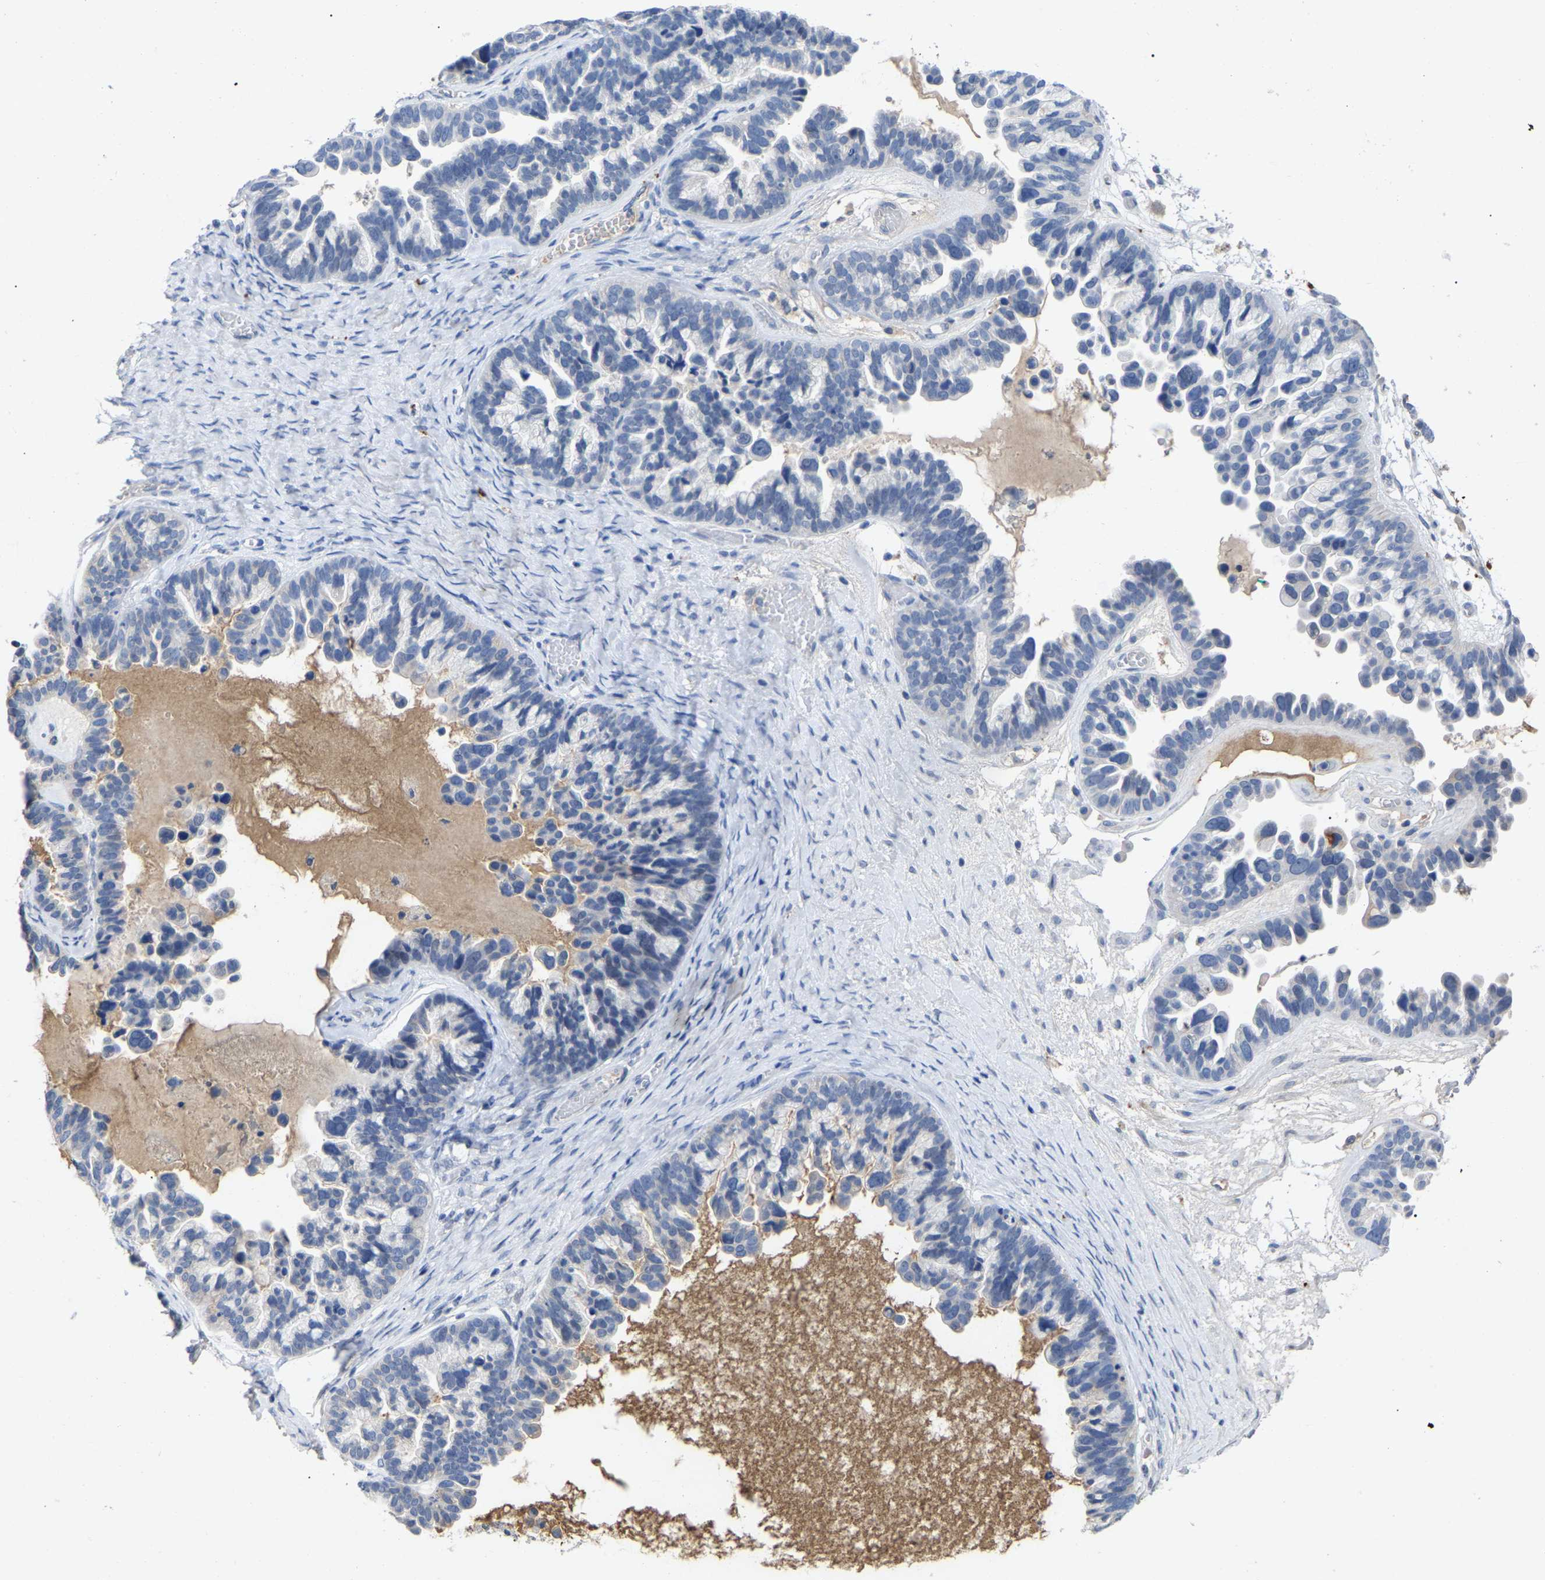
{"staining": {"intensity": "negative", "quantity": "none", "location": "none"}, "tissue": "ovarian cancer", "cell_type": "Tumor cells", "image_type": "cancer", "snomed": [{"axis": "morphology", "description": "Cystadenocarcinoma, serous, NOS"}, {"axis": "topography", "description": "Ovary"}], "caption": "Ovarian serous cystadenocarcinoma was stained to show a protein in brown. There is no significant expression in tumor cells.", "gene": "SMPD2", "patient": {"sex": "female", "age": 56}}